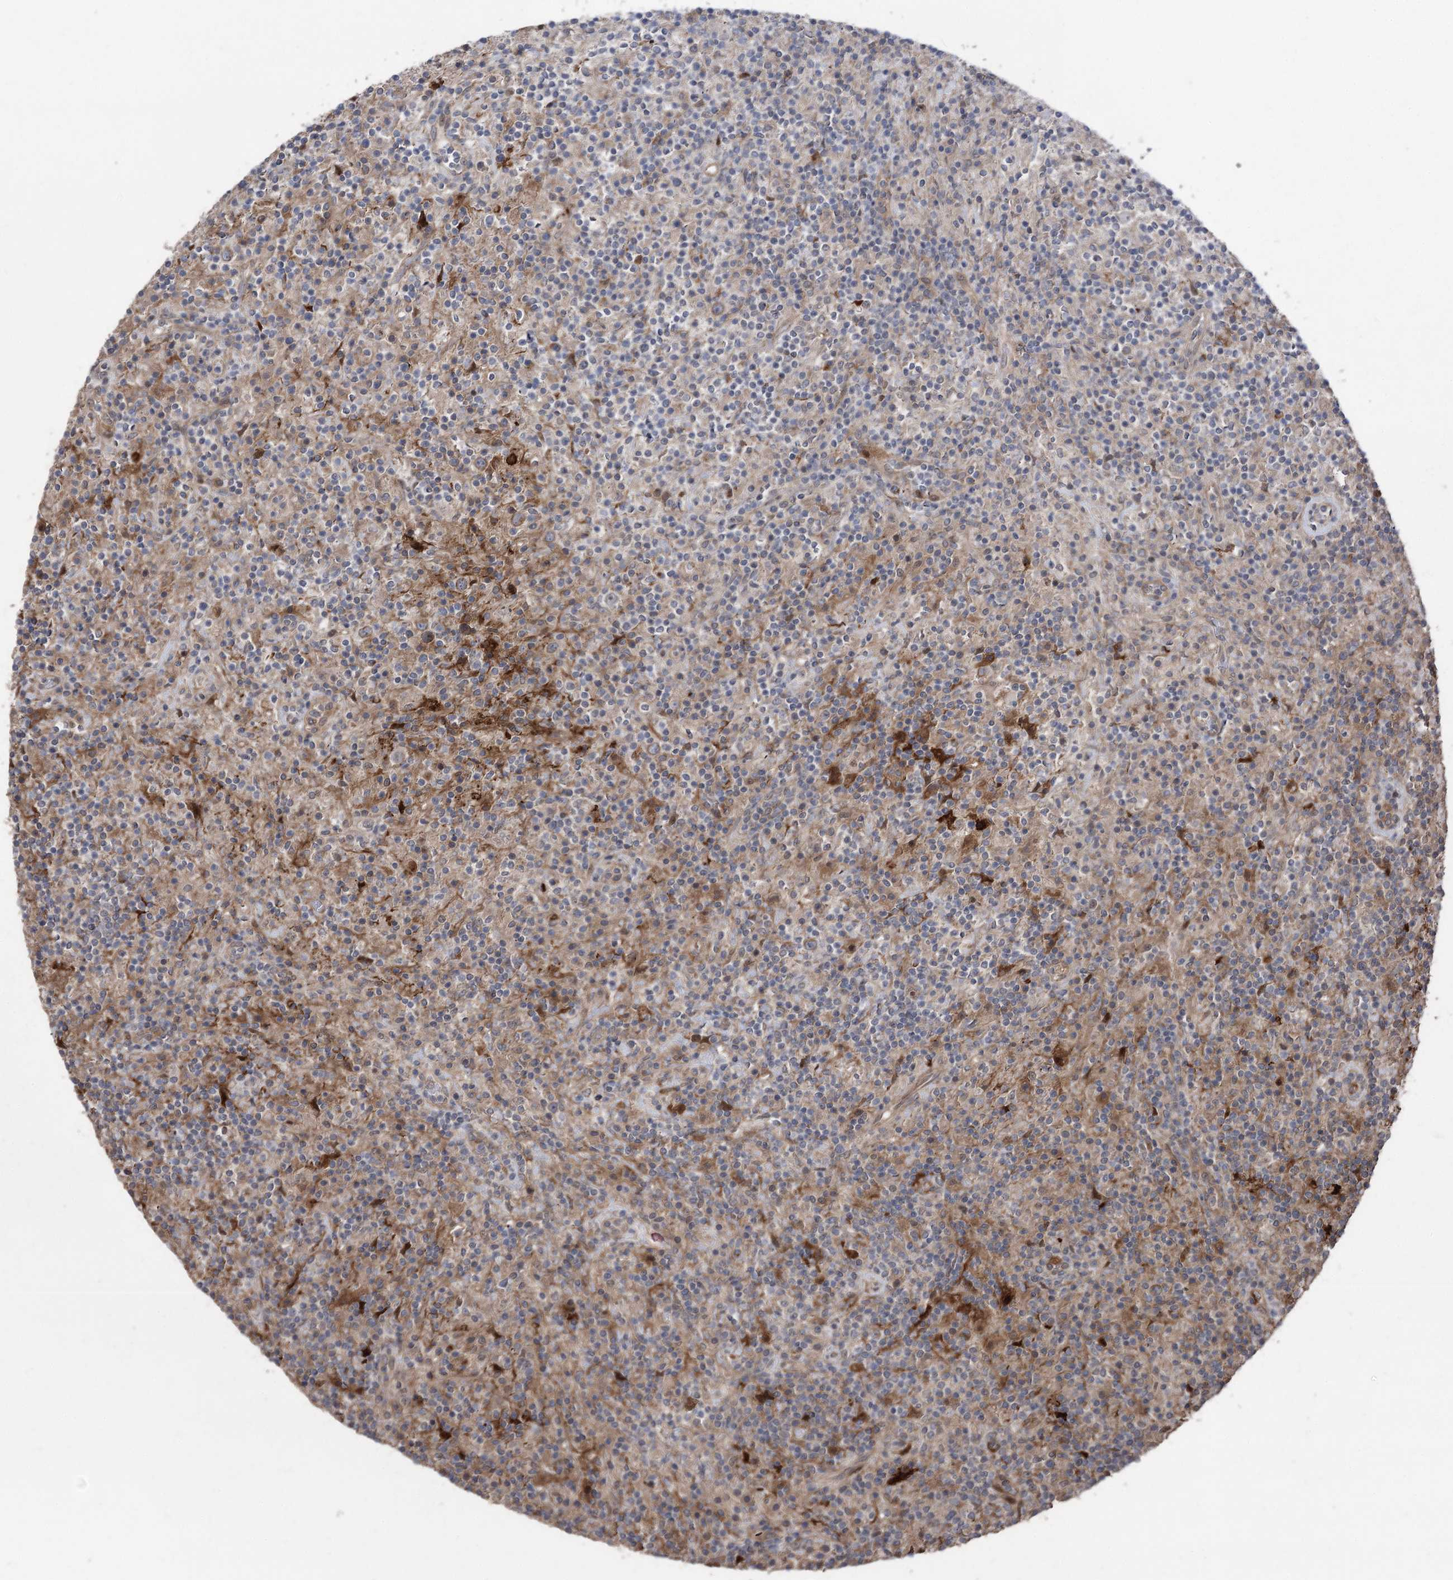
{"staining": {"intensity": "moderate", "quantity": "25%-75%", "location": "cytoplasmic/membranous"}, "tissue": "lymphoma", "cell_type": "Tumor cells", "image_type": "cancer", "snomed": [{"axis": "morphology", "description": "Hodgkin's disease, NOS"}, {"axis": "topography", "description": "Lymph node"}], "caption": "Immunohistochemistry (IHC) of Hodgkin's disease exhibits medium levels of moderate cytoplasmic/membranous staining in about 25%-75% of tumor cells. The staining was performed using DAB (3,3'-diaminobenzidine), with brown indicating positive protein expression. Nuclei are stained blue with hematoxylin.", "gene": "OTUD1", "patient": {"sex": "male", "age": 70}}